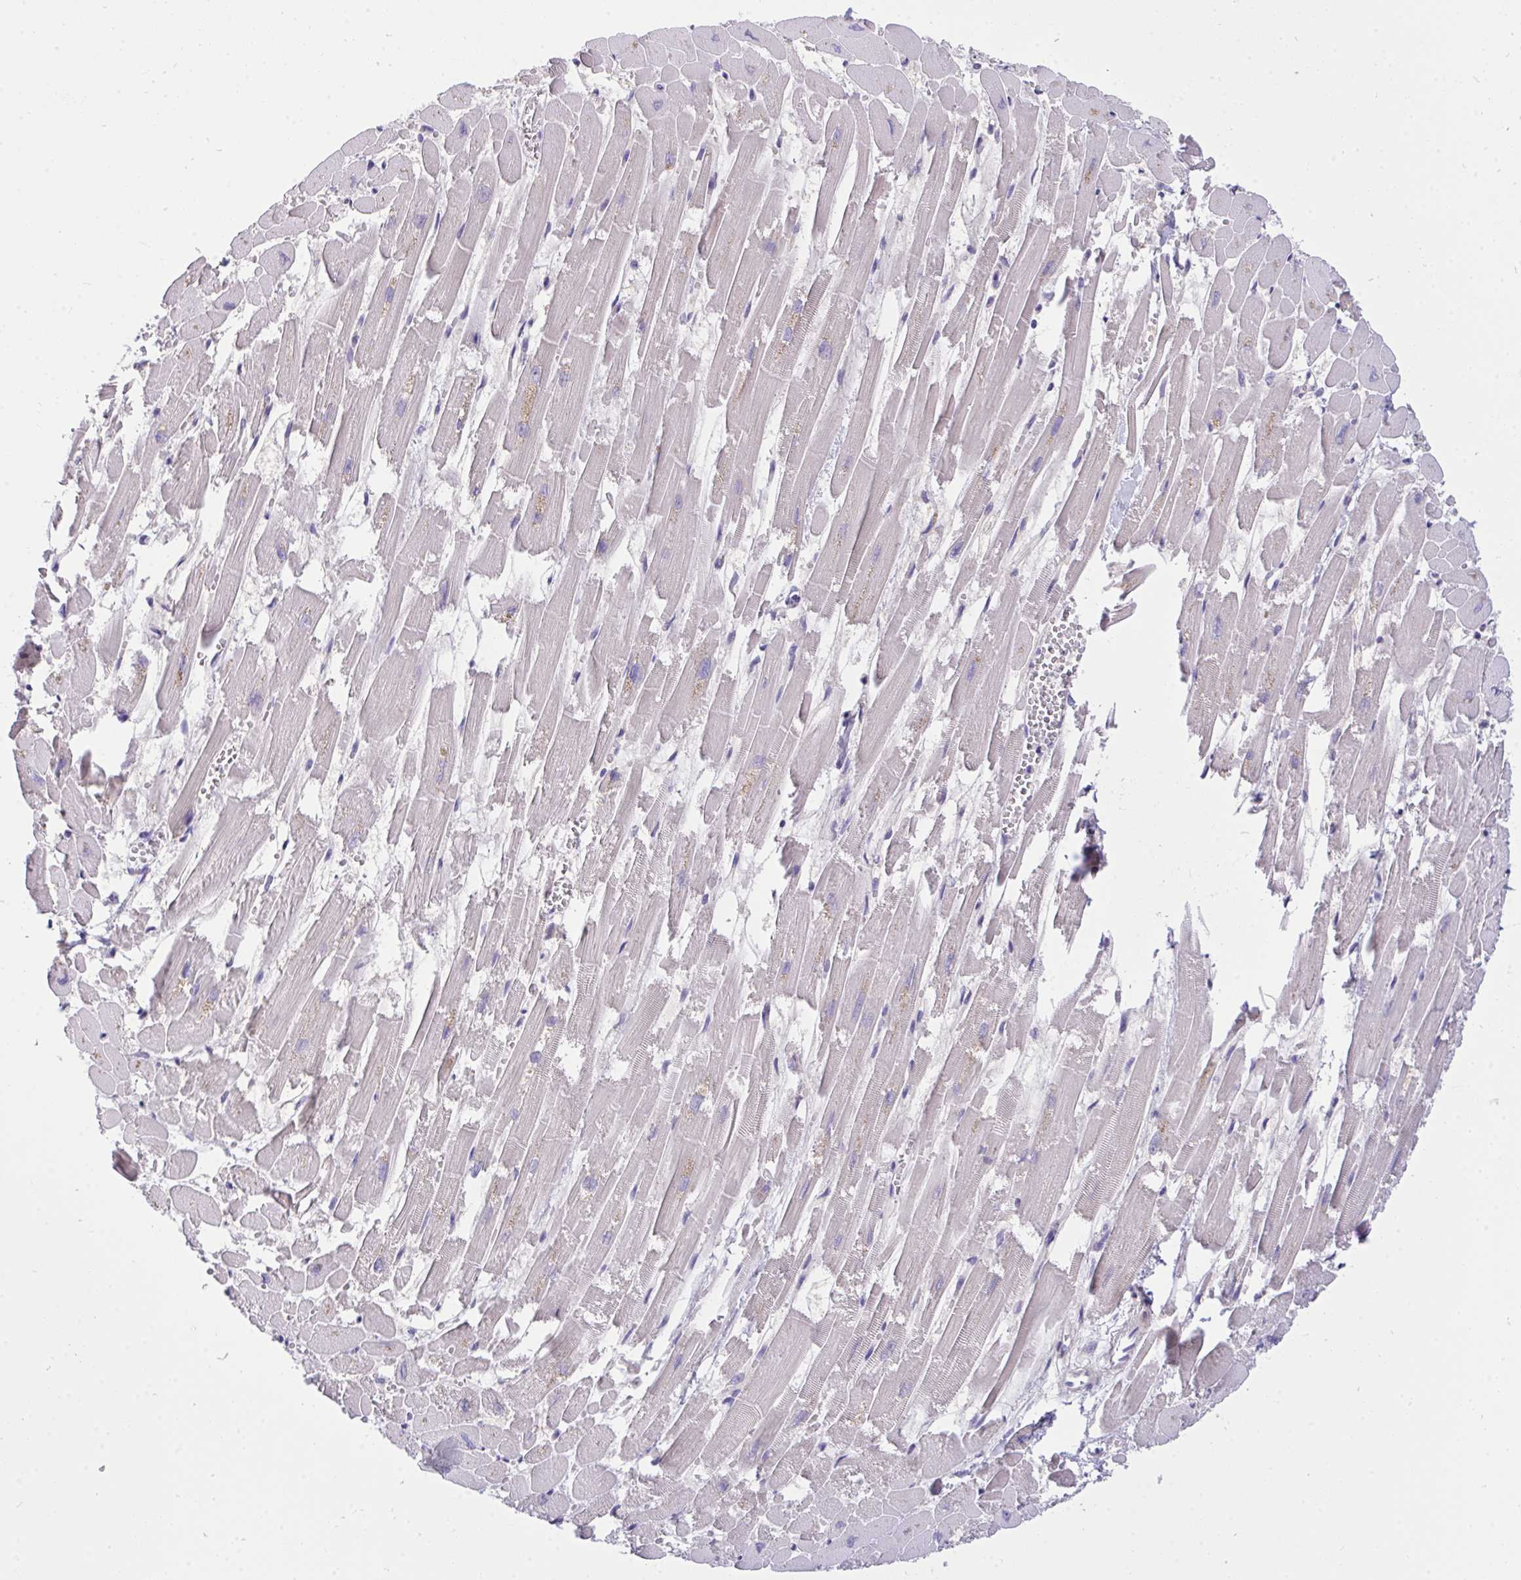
{"staining": {"intensity": "negative", "quantity": "none", "location": "none"}, "tissue": "heart muscle", "cell_type": "Cardiomyocytes", "image_type": "normal", "snomed": [{"axis": "morphology", "description": "Normal tissue, NOS"}, {"axis": "topography", "description": "Heart"}], "caption": "This histopathology image is of normal heart muscle stained with immunohistochemistry to label a protein in brown with the nuclei are counter-stained blue. There is no expression in cardiomyocytes.", "gene": "C19orf54", "patient": {"sex": "female", "age": 52}}